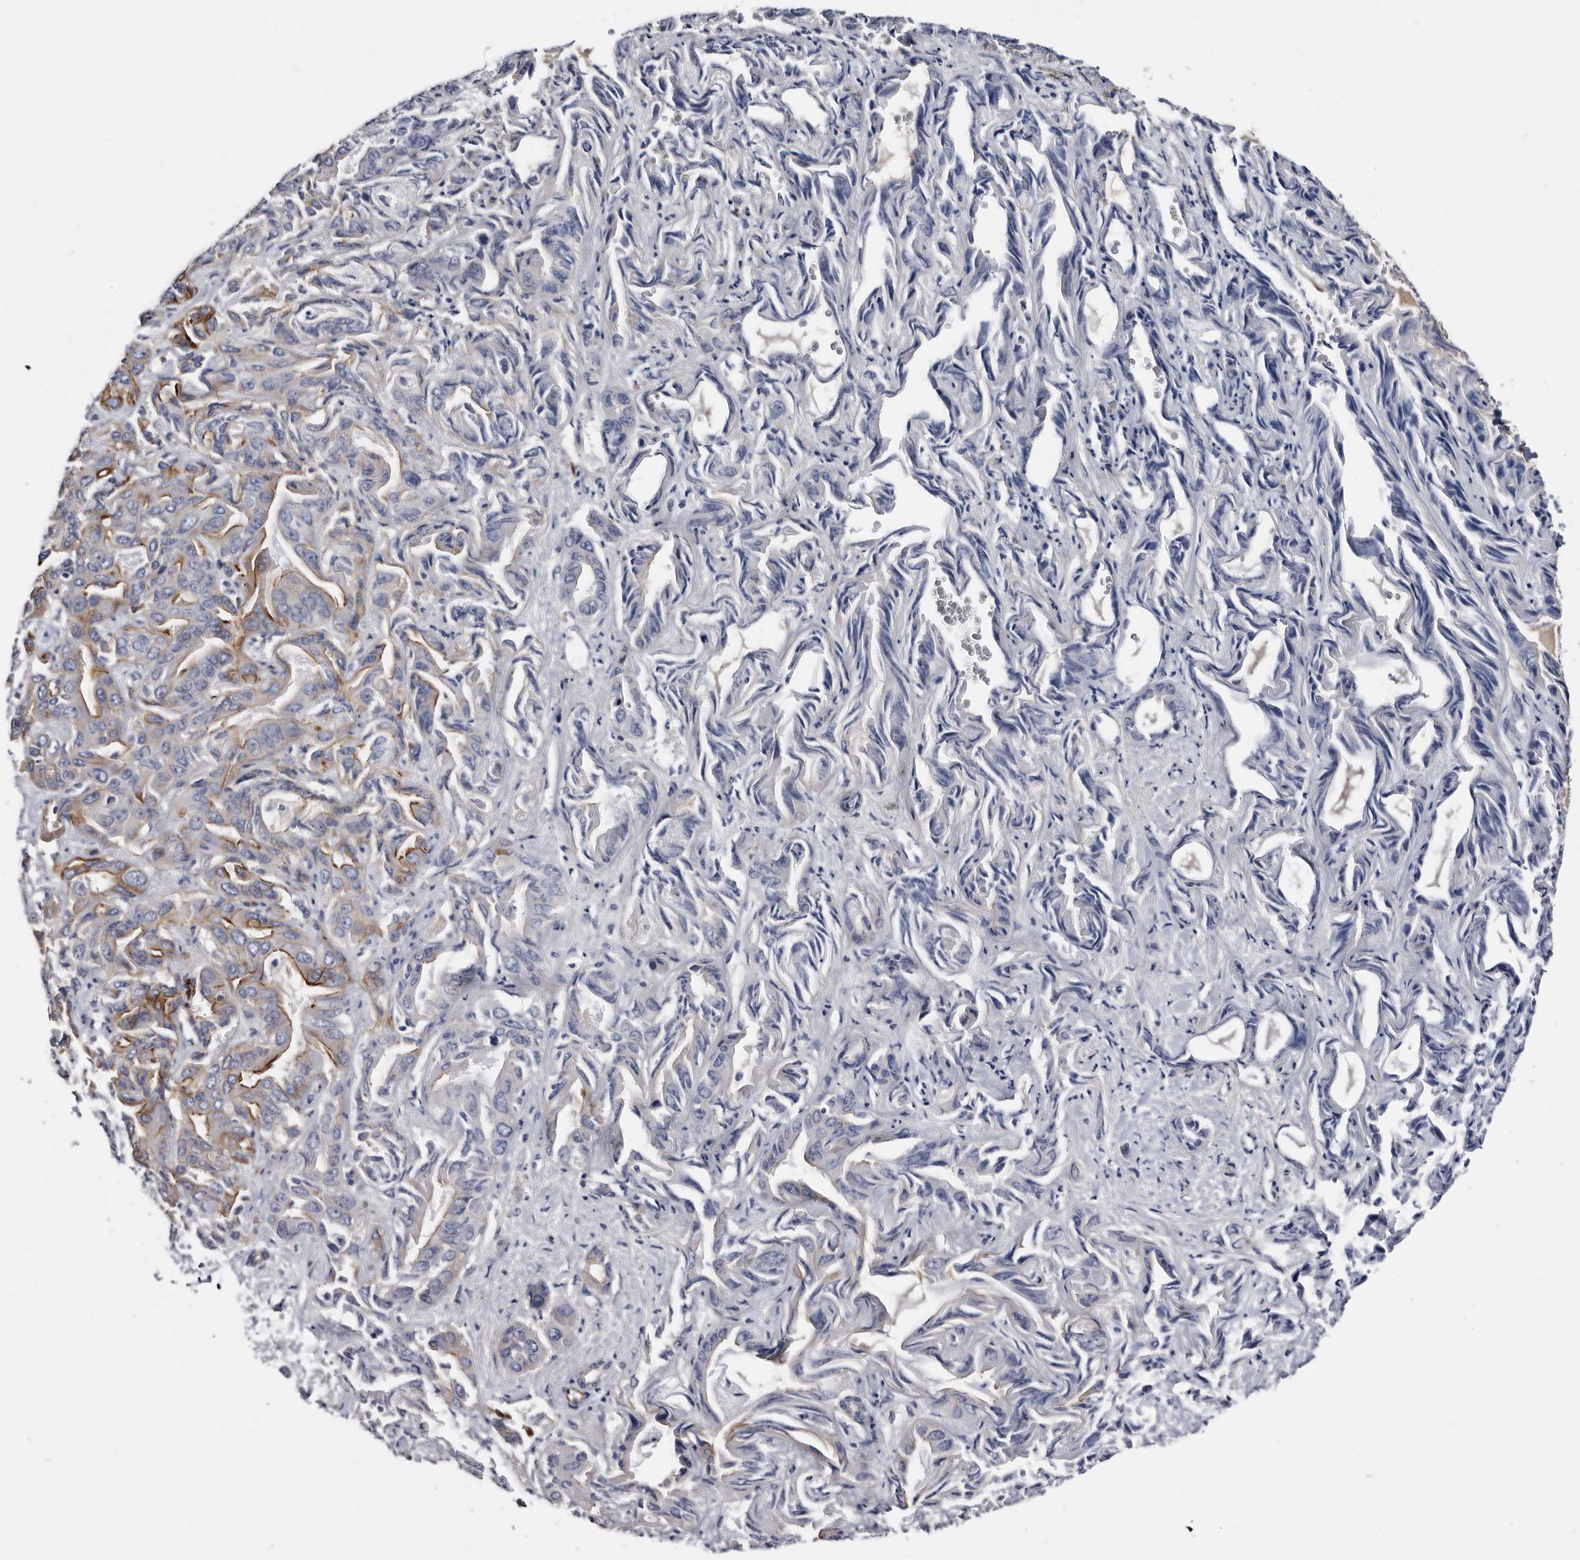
{"staining": {"intensity": "moderate", "quantity": "25%-75%", "location": "cytoplasmic/membranous"}, "tissue": "liver cancer", "cell_type": "Tumor cells", "image_type": "cancer", "snomed": [{"axis": "morphology", "description": "Cholangiocarcinoma"}, {"axis": "topography", "description": "Liver"}], "caption": "Human liver cancer stained for a protein (brown) reveals moderate cytoplasmic/membranous positive expression in approximately 25%-75% of tumor cells.", "gene": "TSPAN17", "patient": {"sex": "female", "age": 52}}